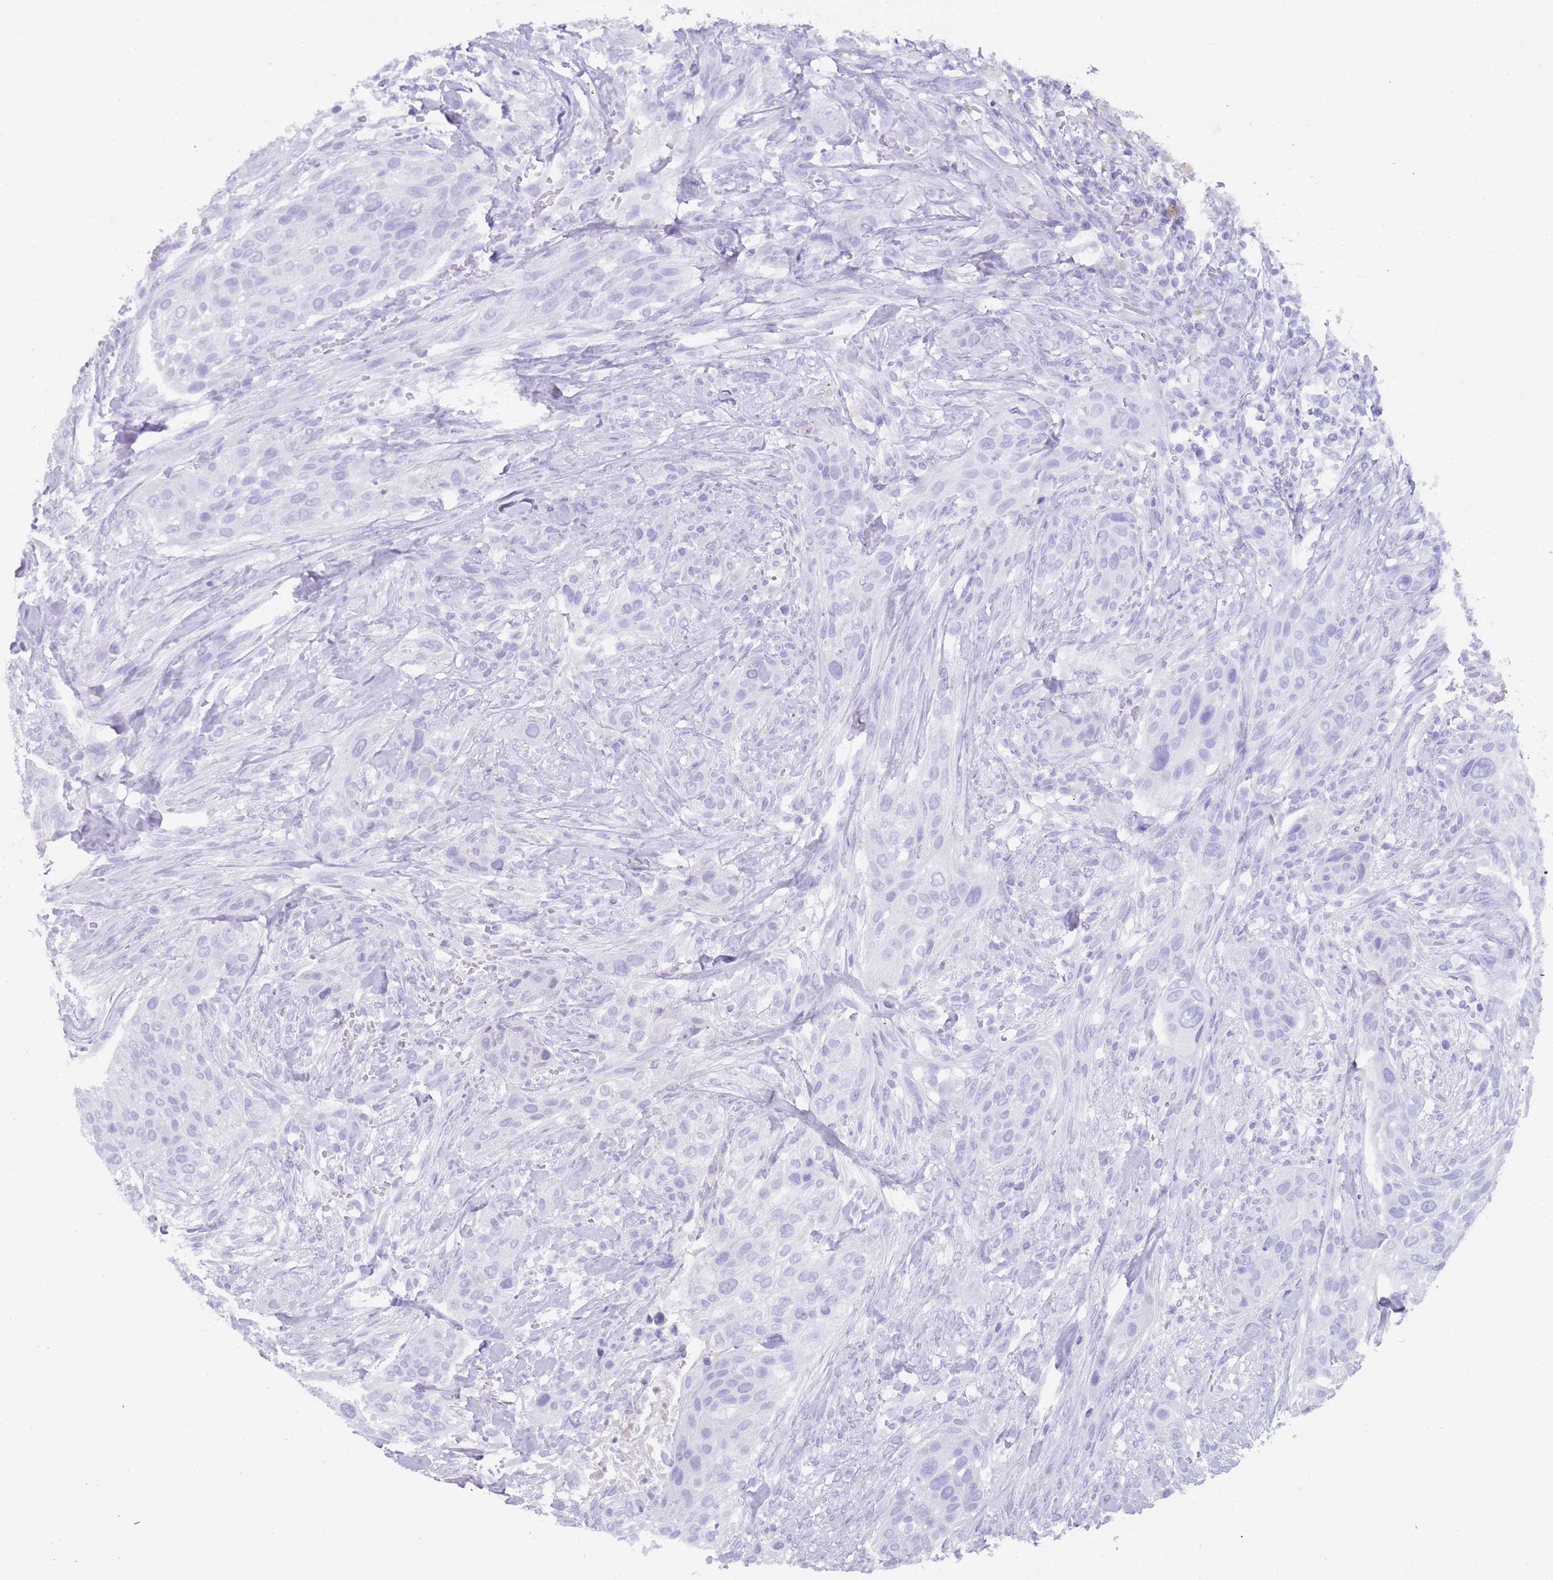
{"staining": {"intensity": "negative", "quantity": "none", "location": "none"}, "tissue": "urothelial cancer", "cell_type": "Tumor cells", "image_type": "cancer", "snomed": [{"axis": "morphology", "description": "Urothelial carcinoma, High grade"}, {"axis": "topography", "description": "Urinary bladder"}], "caption": "Protein analysis of high-grade urothelial carcinoma demonstrates no significant staining in tumor cells.", "gene": "HDAC8", "patient": {"sex": "male", "age": 35}}